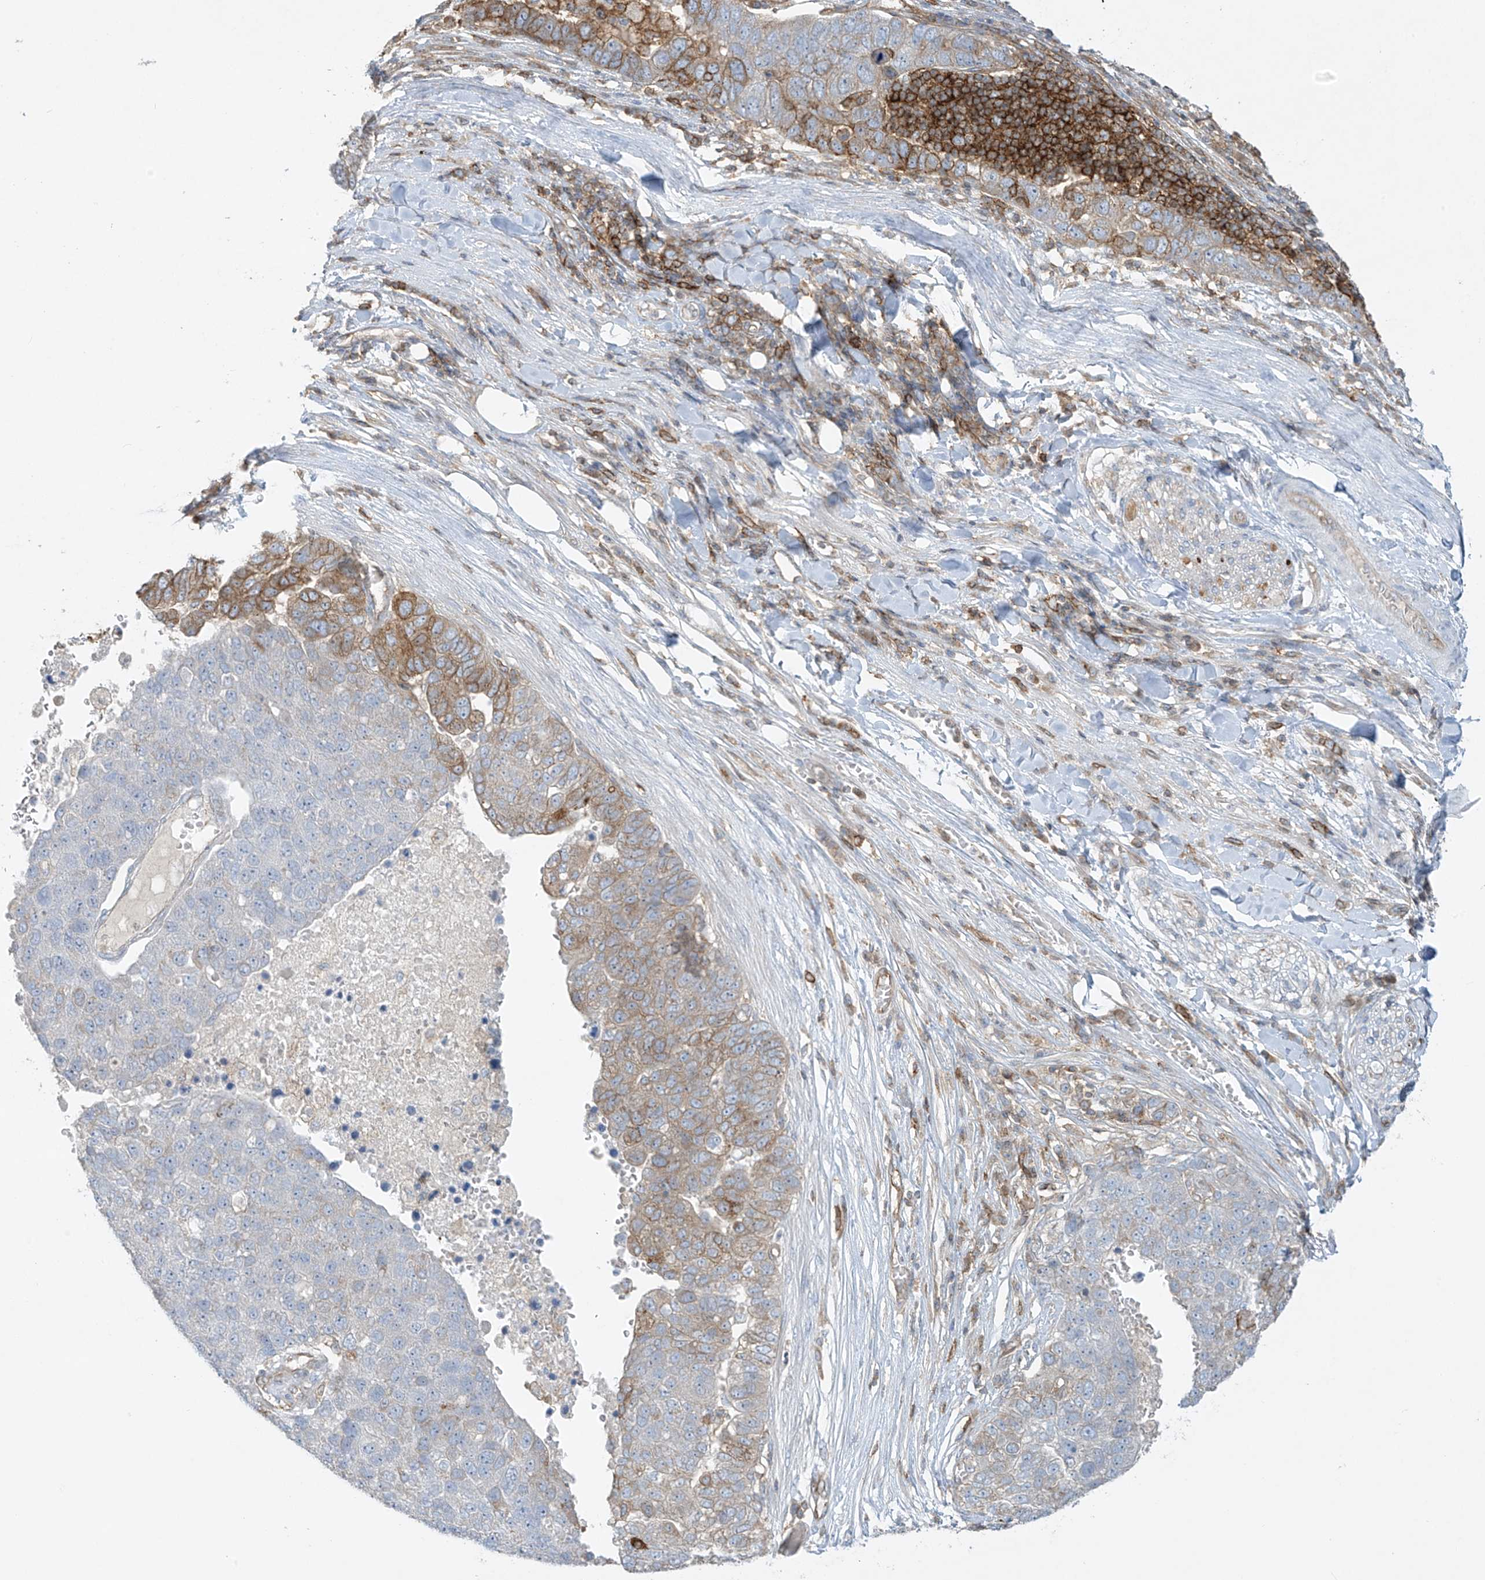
{"staining": {"intensity": "moderate", "quantity": "25%-75%", "location": "cytoplasmic/membranous"}, "tissue": "pancreatic cancer", "cell_type": "Tumor cells", "image_type": "cancer", "snomed": [{"axis": "morphology", "description": "Adenocarcinoma, NOS"}, {"axis": "topography", "description": "Pancreas"}], "caption": "Immunohistochemistry (IHC) staining of pancreatic adenocarcinoma, which exhibits medium levels of moderate cytoplasmic/membranous positivity in about 25%-75% of tumor cells indicating moderate cytoplasmic/membranous protein staining. The staining was performed using DAB (3,3'-diaminobenzidine) (brown) for protein detection and nuclei were counterstained in hematoxylin (blue).", "gene": "HLA-E", "patient": {"sex": "female", "age": 61}}